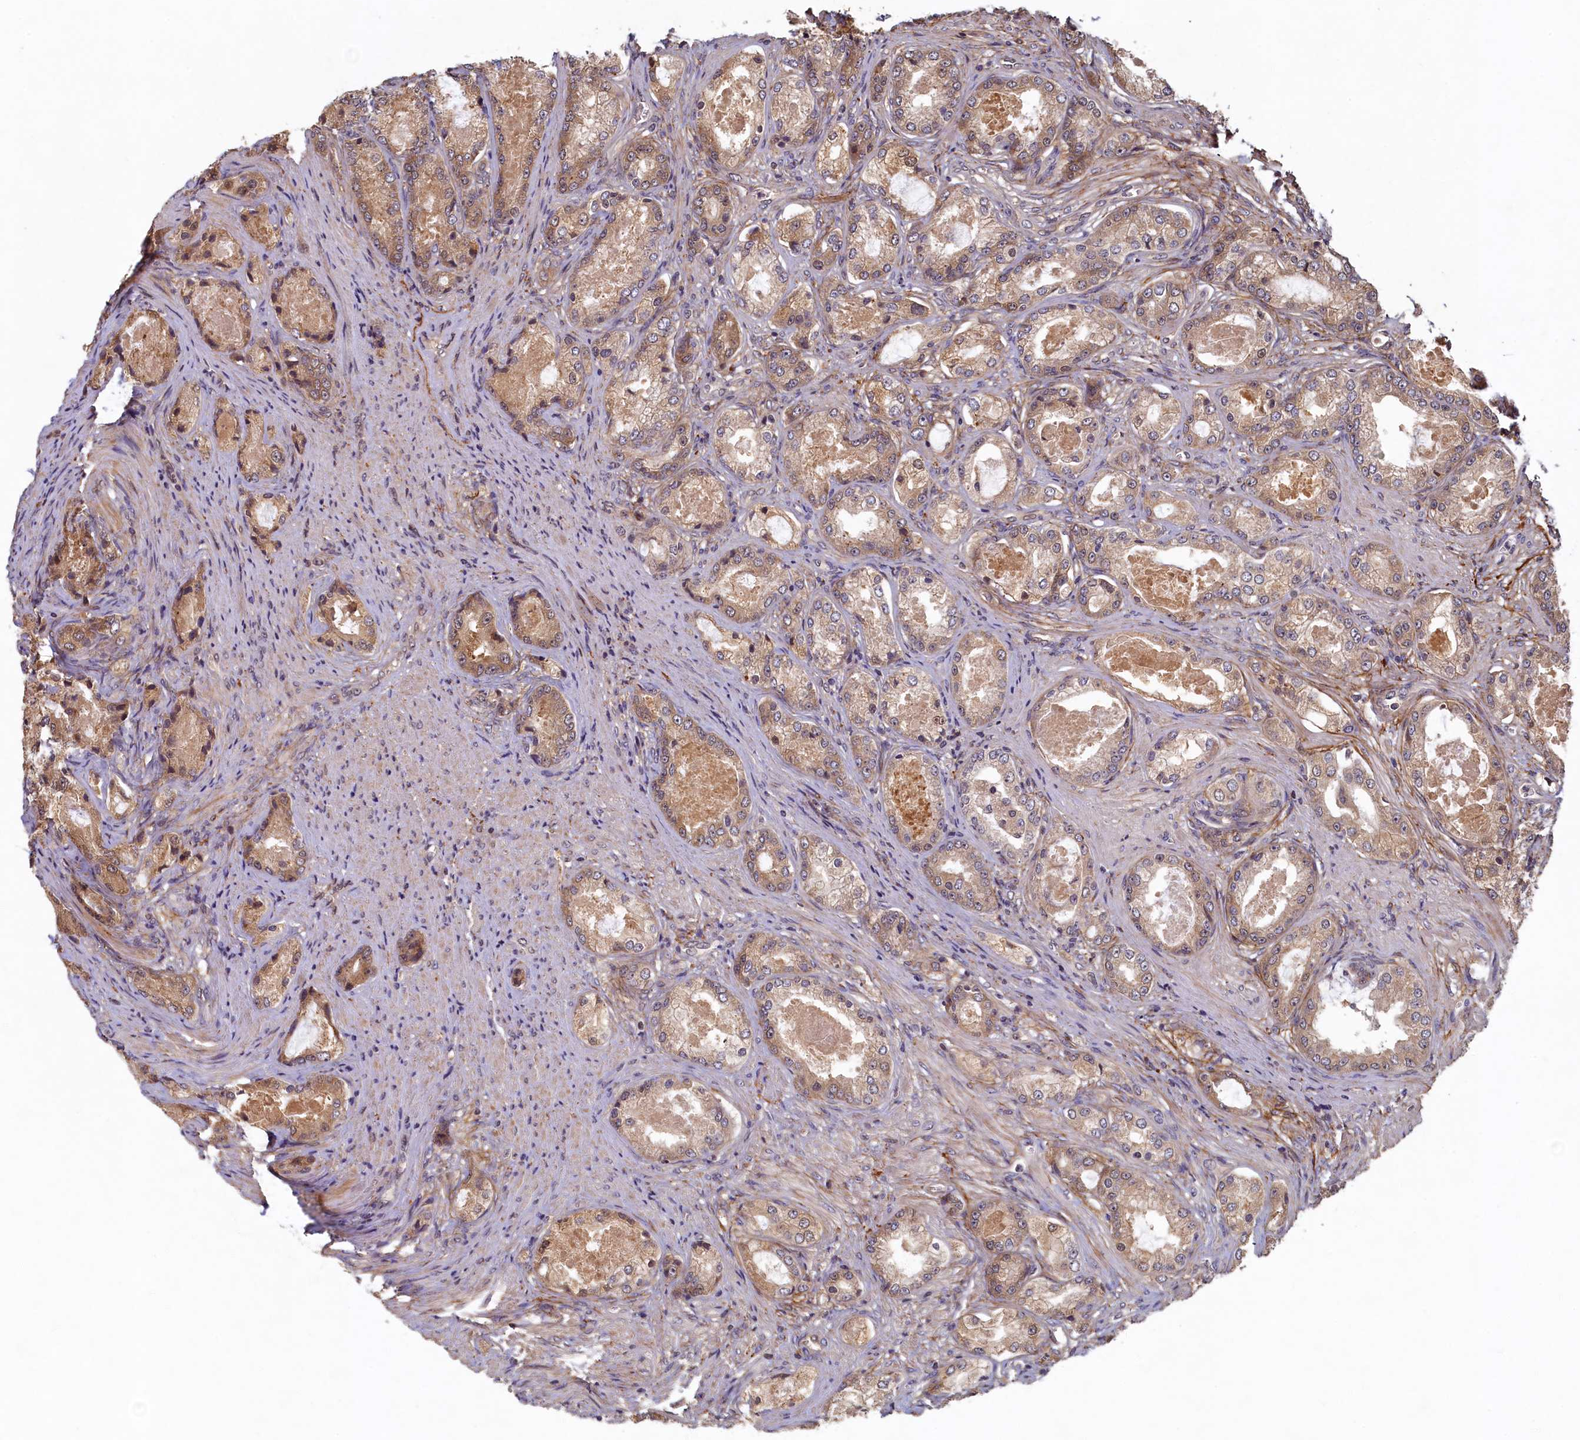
{"staining": {"intensity": "weak", "quantity": "25%-75%", "location": "cytoplasmic/membranous"}, "tissue": "prostate cancer", "cell_type": "Tumor cells", "image_type": "cancer", "snomed": [{"axis": "morphology", "description": "Adenocarcinoma, Low grade"}, {"axis": "topography", "description": "Prostate"}], "caption": "DAB (3,3'-diaminobenzidine) immunohistochemical staining of prostate cancer (adenocarcinoma (low-grade)) exhibits weak cytoplasmic/membranous protein staining in approximately 25%-75% of tumor cells. Nuclei are stained in blue.", "gene": "LCMT2", "patient": {"sex": "male", "age": 68}}